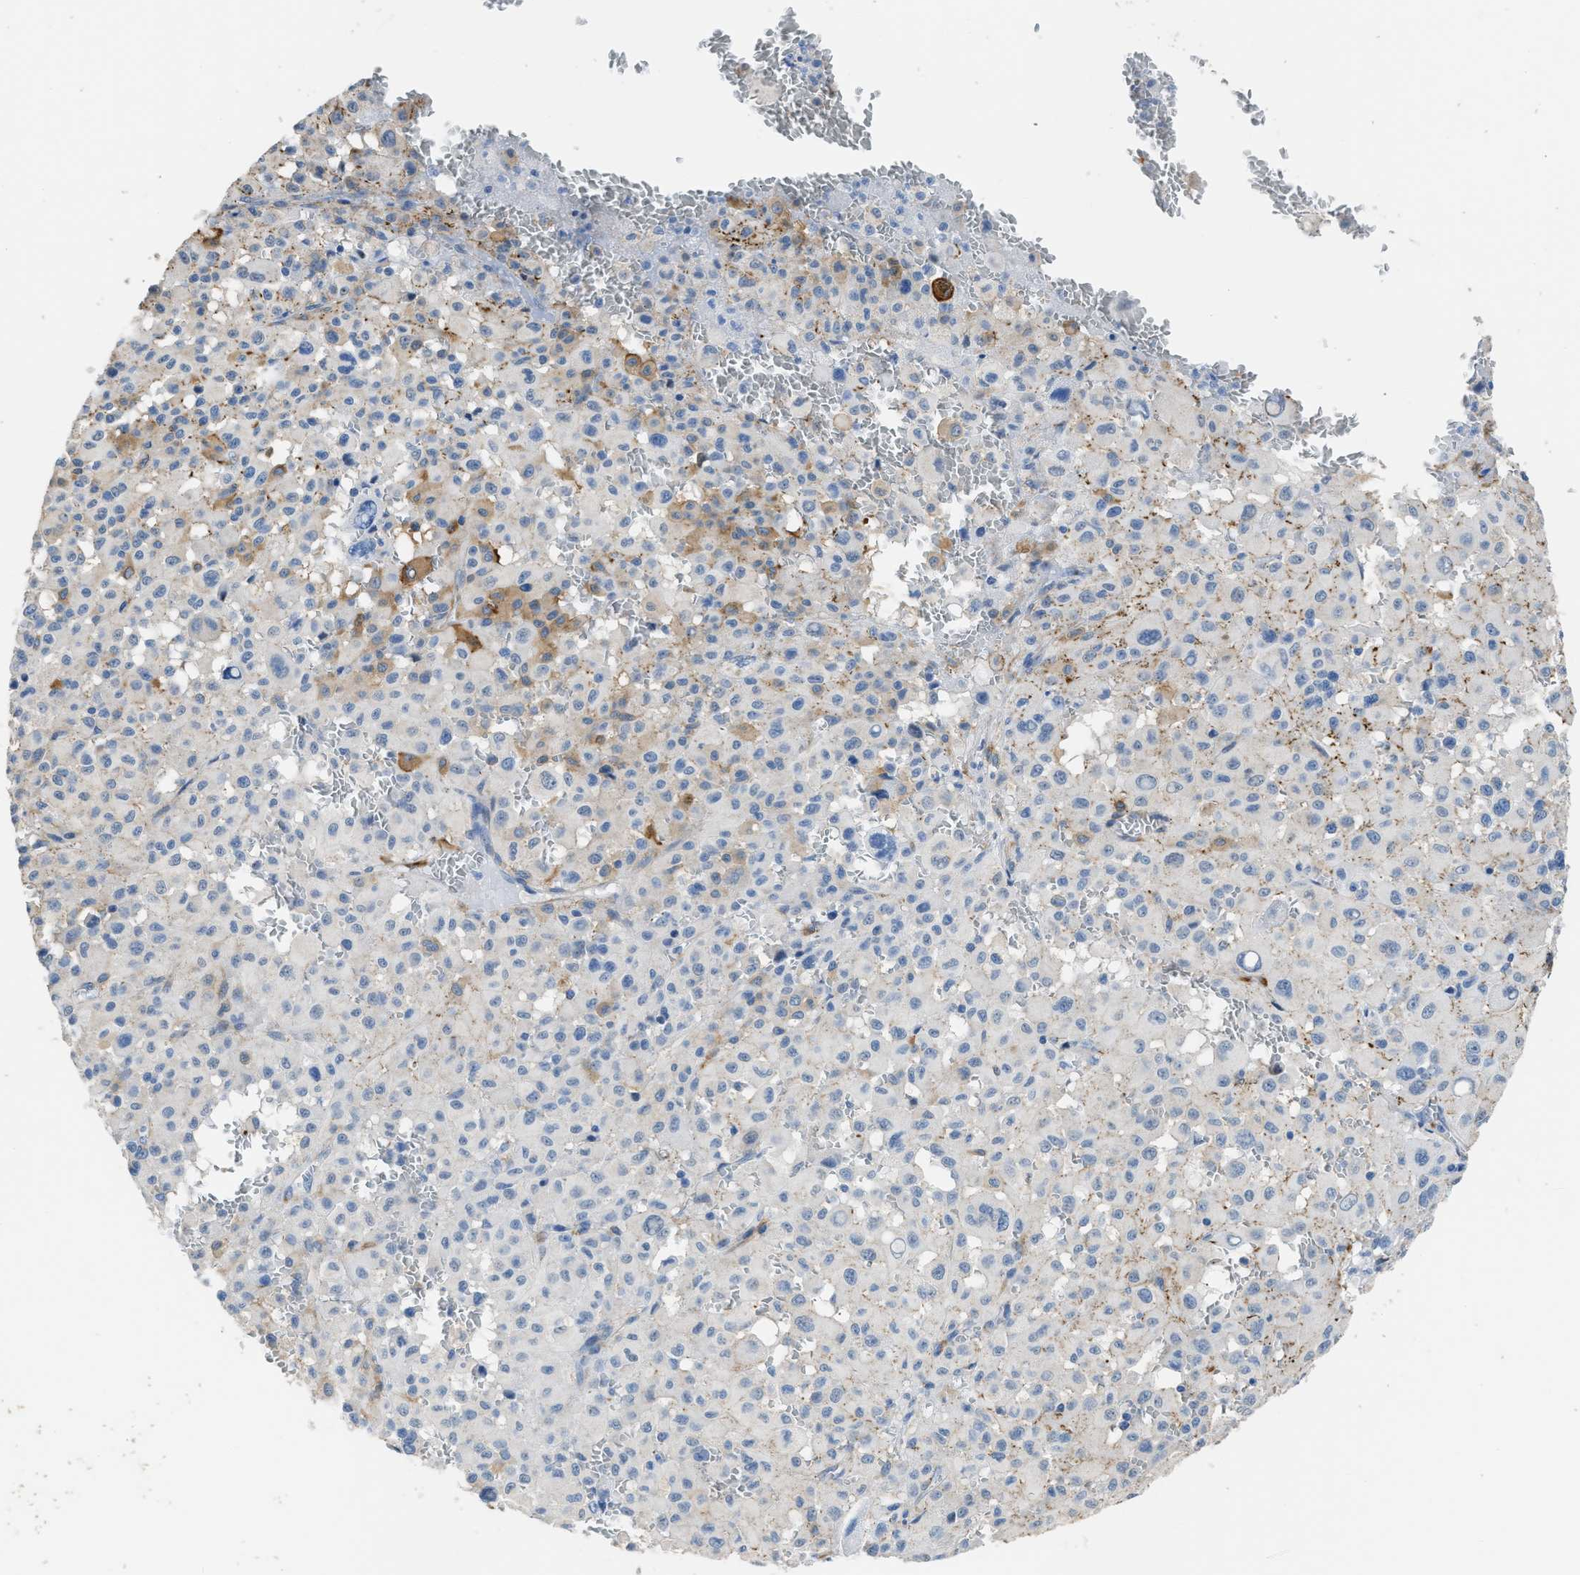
{"staining": {"intensity": "weak", "quantity": "<25%", "location": "cytoplasmic/membranous"}, "tissue": "melanoma", "cell_type": "Tumor cells", "image_type": "cancer", "snomed": [{"axis": "morphology", "description": "Malignant melanoma, Metastatic site"}, {"axis": "topography", "description": "Skin"}], "caption": "Malignant melanoma (metastatic site) stained for a protein using IHC demonstrates no staining tumor cells.", "gene": "ZSWIM5", "patient": {"sex": "female", "age": 74}}